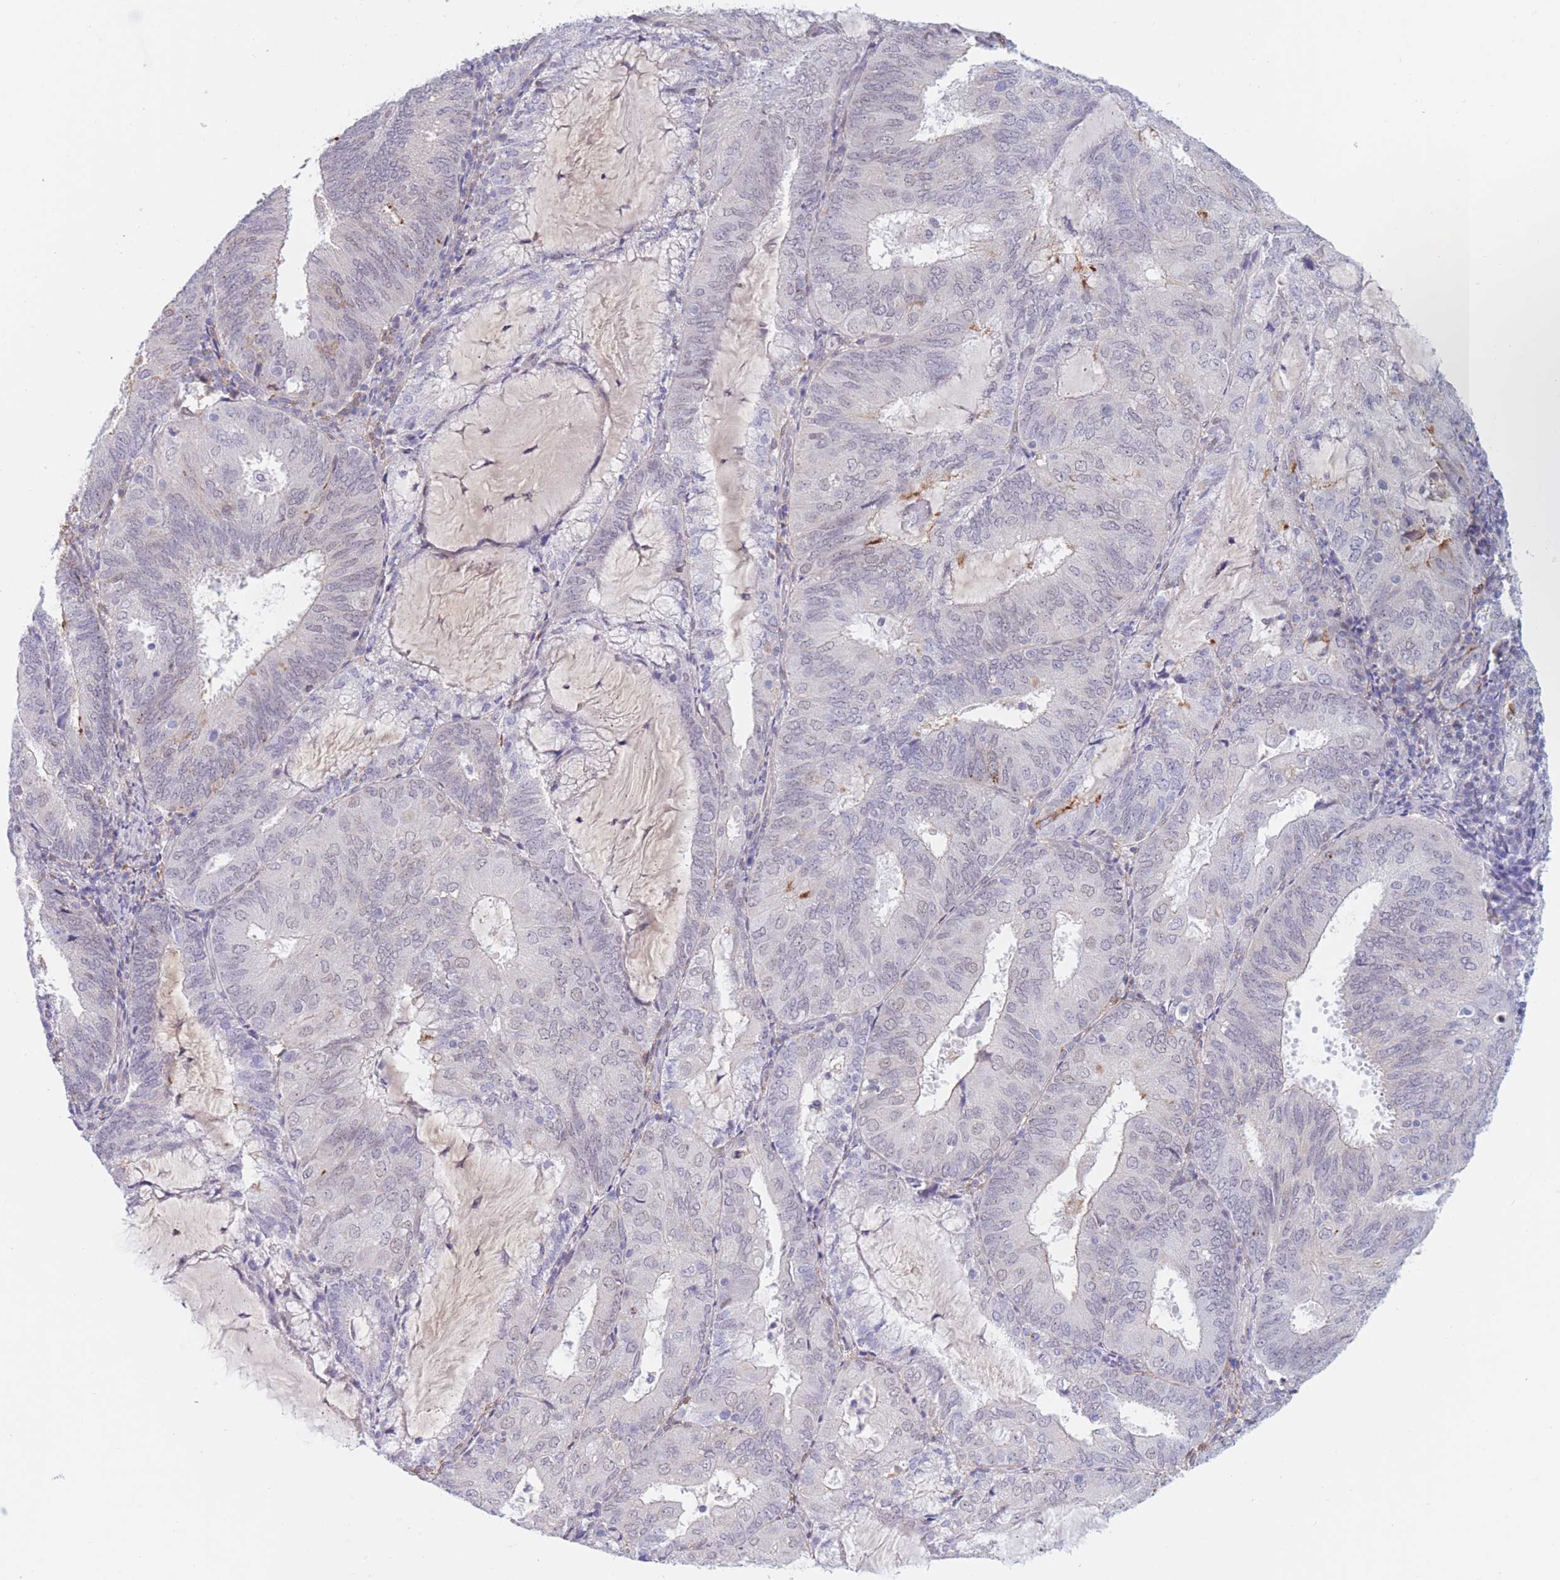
{"staining": {"intensity": "negative", "quantity": "none", "location": "none"}, "tissue": "endometrial cancer", "cell_type": "Tumor cells", "image_type": "cancer", "snomed": [{"axis": "morphology", "description": "Adenocarcinoma, NOS"}, {"axis": "topography", "description": "Endometrium"}], "caption": "The IHC image has no significant expression in tumor cells of endometrial cancer (adenocarcinoma) tissue.", "gene": "PODXL", "patient": {"sex": "female", "age": 81}}